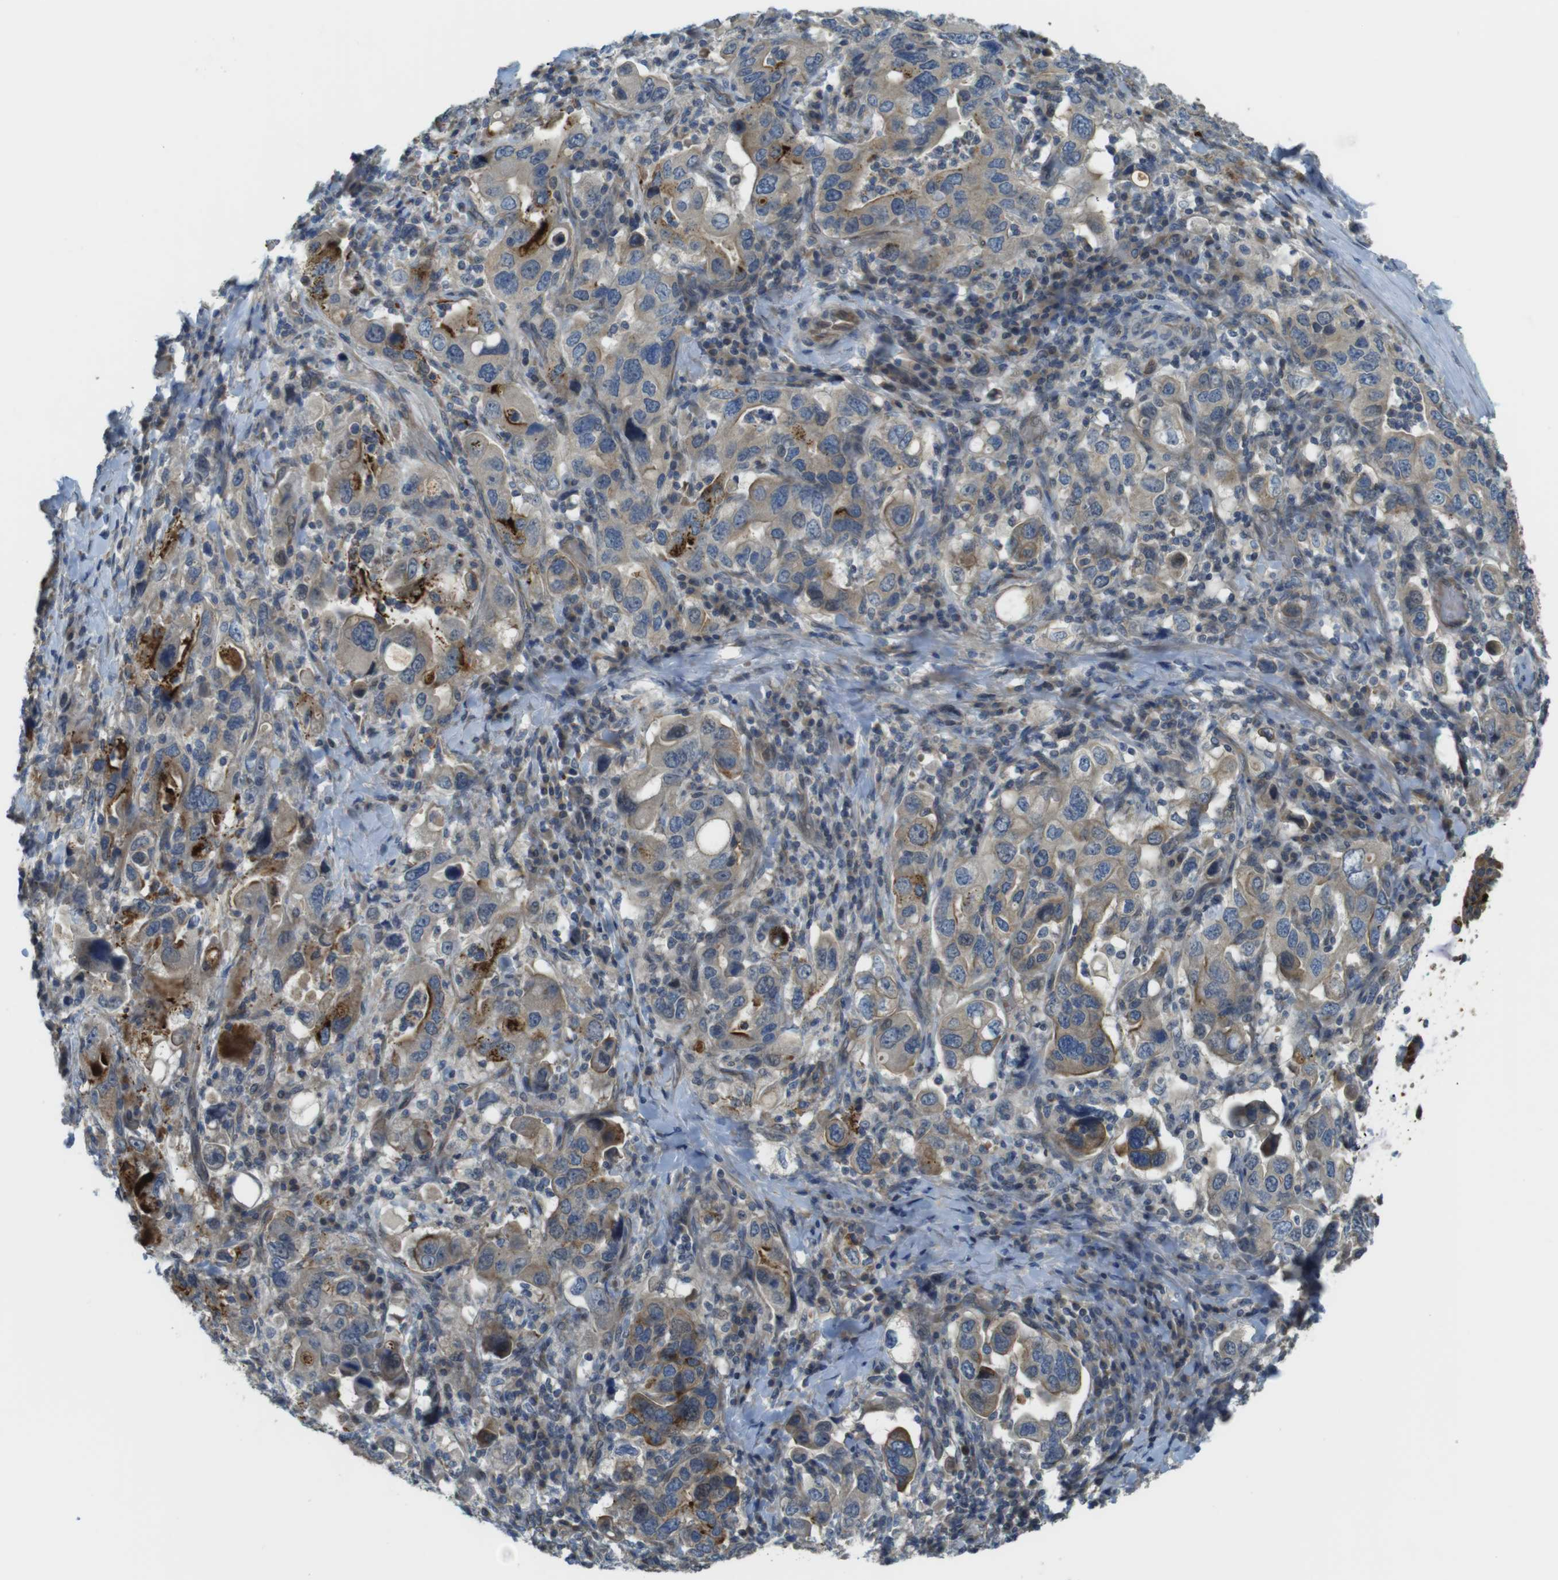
{"staining": {"intensity": "strong", "quantity": "<25%", "location": "cytoplasmic/membranous"}, "tissue": "stomach cancer", "cell_type": "Tumor cells", "image_type": "cancer", "snomed": [{"axis": "morphology", "description": "Adenocarcinoma, NOS"}, {"axis": "topography", "description": "Stomach, upper"}], "caption": "Strong cytoplasmic/membranous protein positivity is identified in about <25% of tumor cells in stomach cancer (adenocarcinoma). (Brightfield microscopy of DAB IHC at high magnification).", "gene": "ABHD15", "patient": {"sex": "male", "age": 62}}